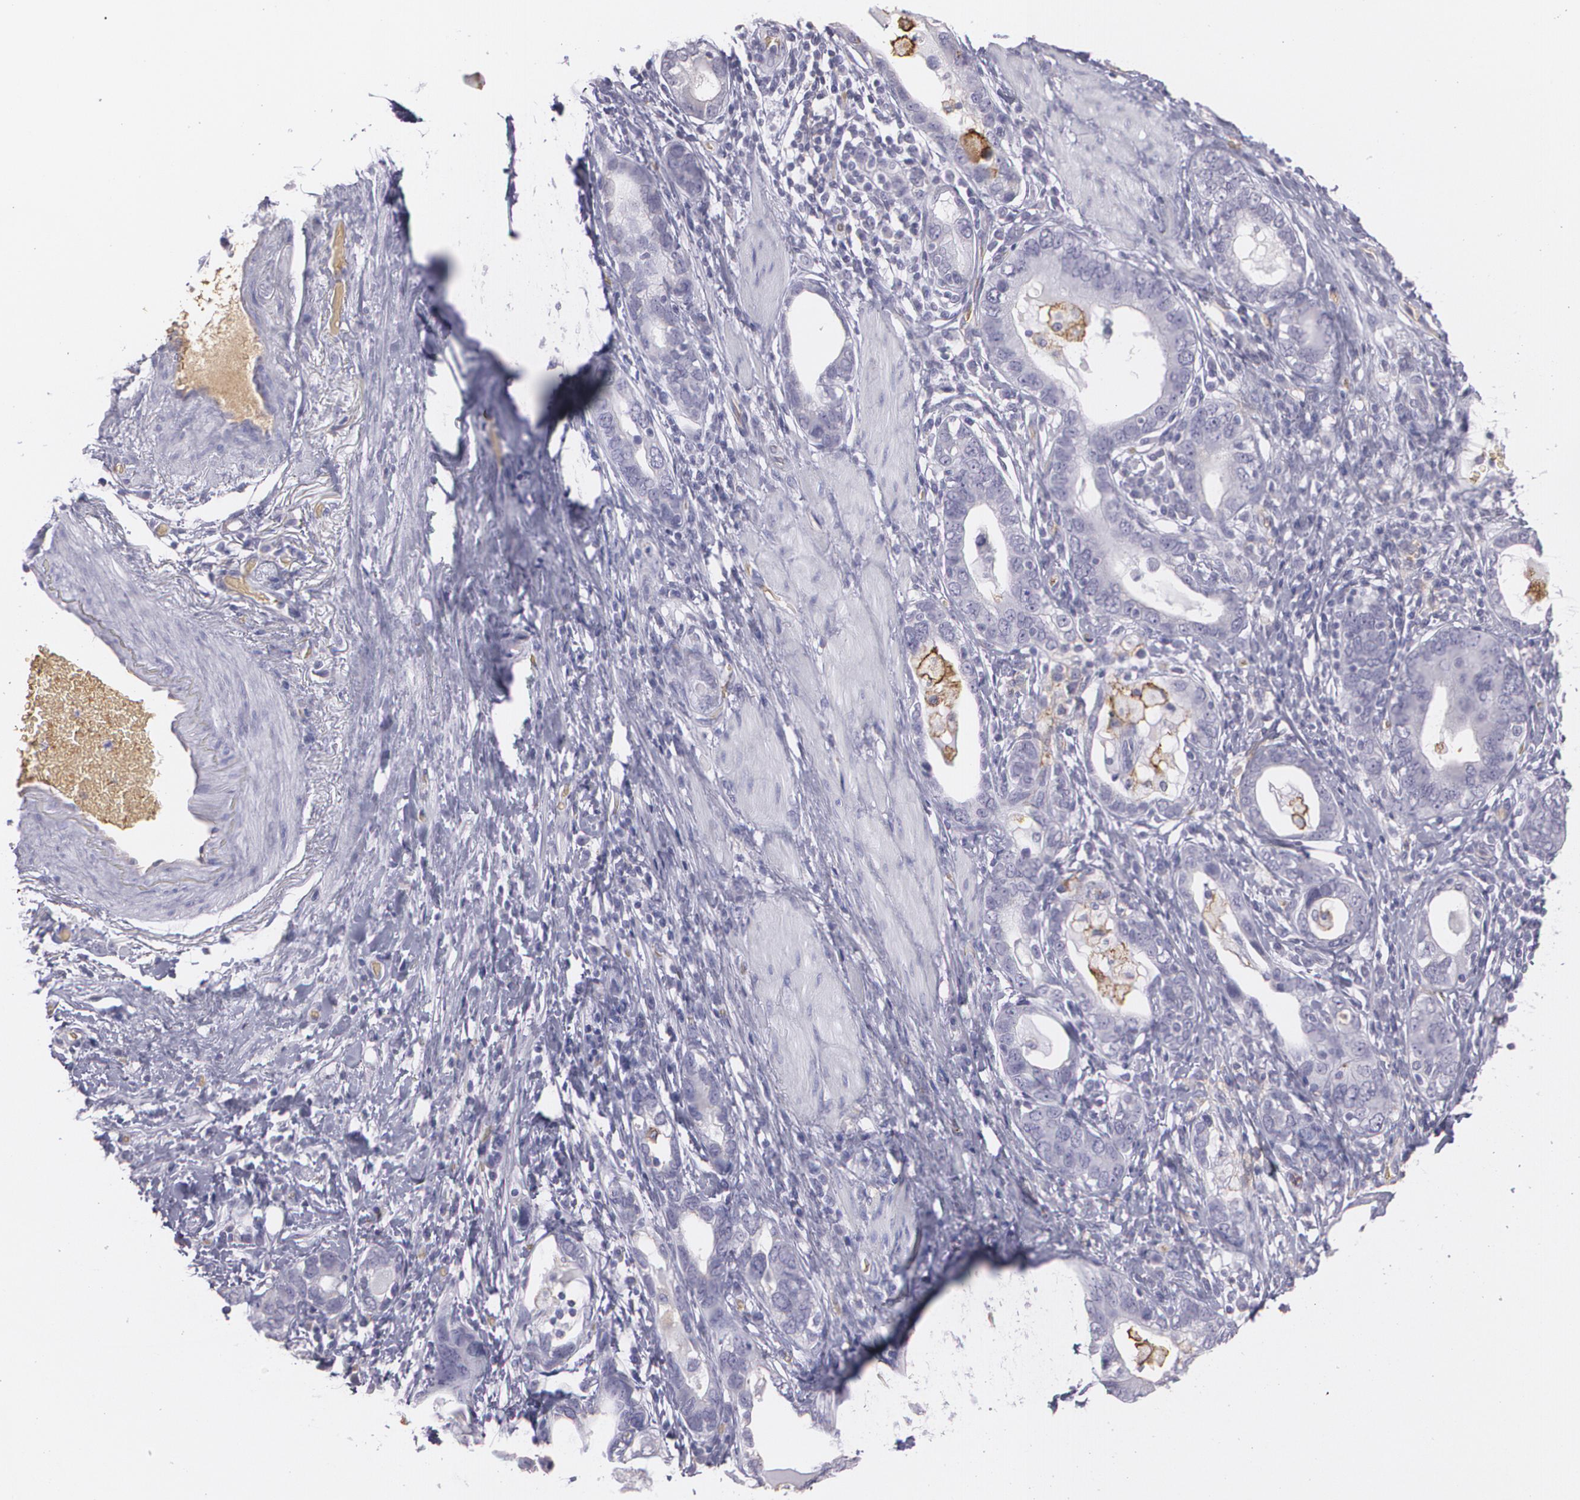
{"staining": {"intensity": "negative", "quantity": "none", "location": "none"}, "tissue": "stomach cancer", "cell_type": "Tumor cells", "image_type": "cancer", "snomed": [{"axis": "morphology", "description": "Adenocarcinoma, NOS"}, {"axis": "topography", "description": "Stomach, lower"}], "caption": "An IHC photomicrograph of stomach cancer (adenocarcinoma) is shown. There is no staining in tumor cells of stomach cancer (adenocarcinoma).", "gene": "ACE", "patient": {"sex": "female", "age": 93}}